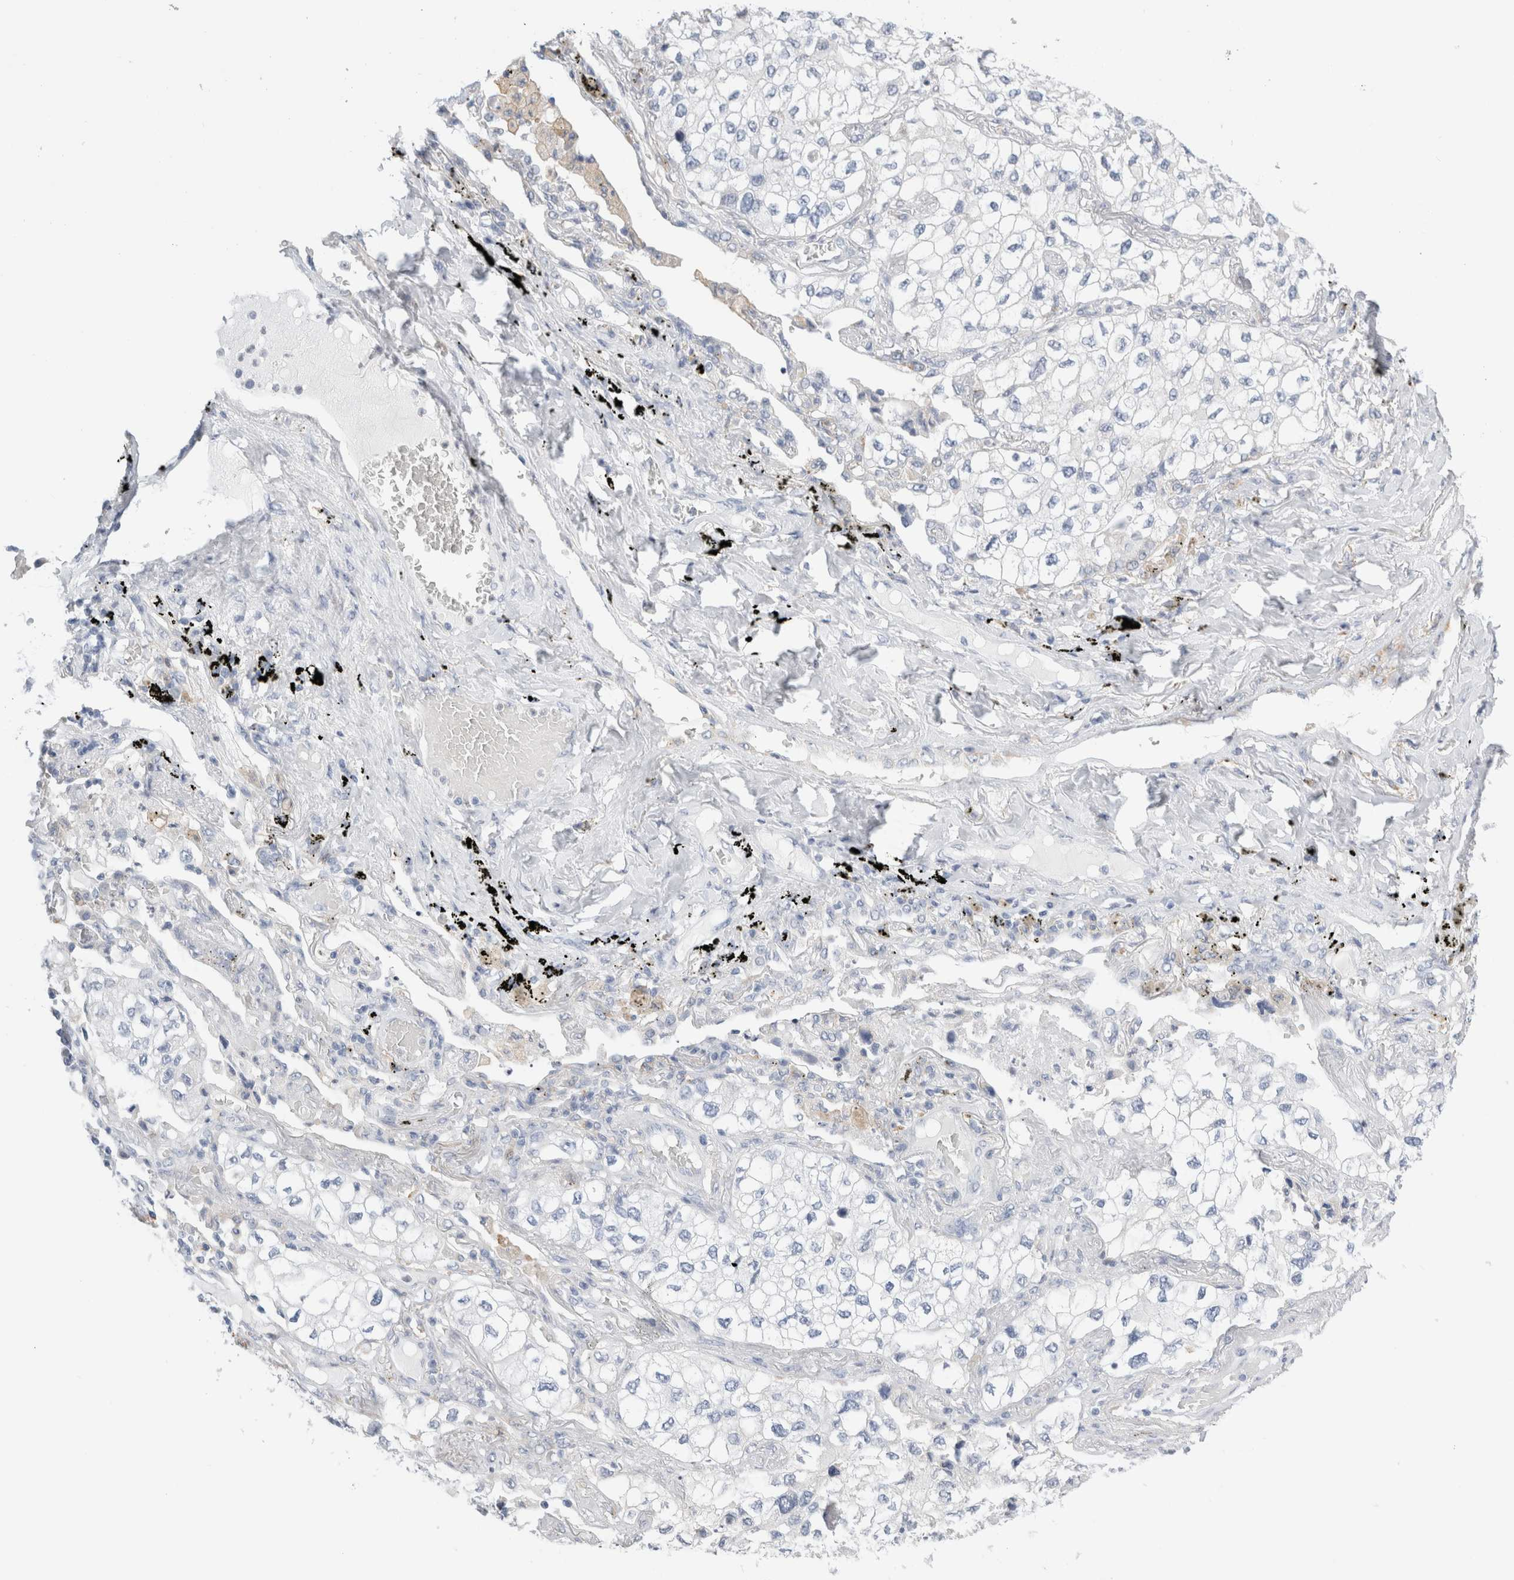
{"staining": {"intensity": "negative", "quantity": "none", "location": "none"}, "tissue": "lung cancer", "cell_type": "Tumor cells", "image_type": "cancer", "snomed": [{"axis": "morphology", "description": "Adenocarcinoma, NOS"}, {"axis": "topography", "description": "Lung"}], "caption": "High magnification brightfield microscopy of lung adenocarcinoma stained with DAB (brown) and counterstained with hematoxylin (blue): tumor cells show no significant positivity.", "gene": "ADAM30", "patient": {"sex": "male", "age": 63}}